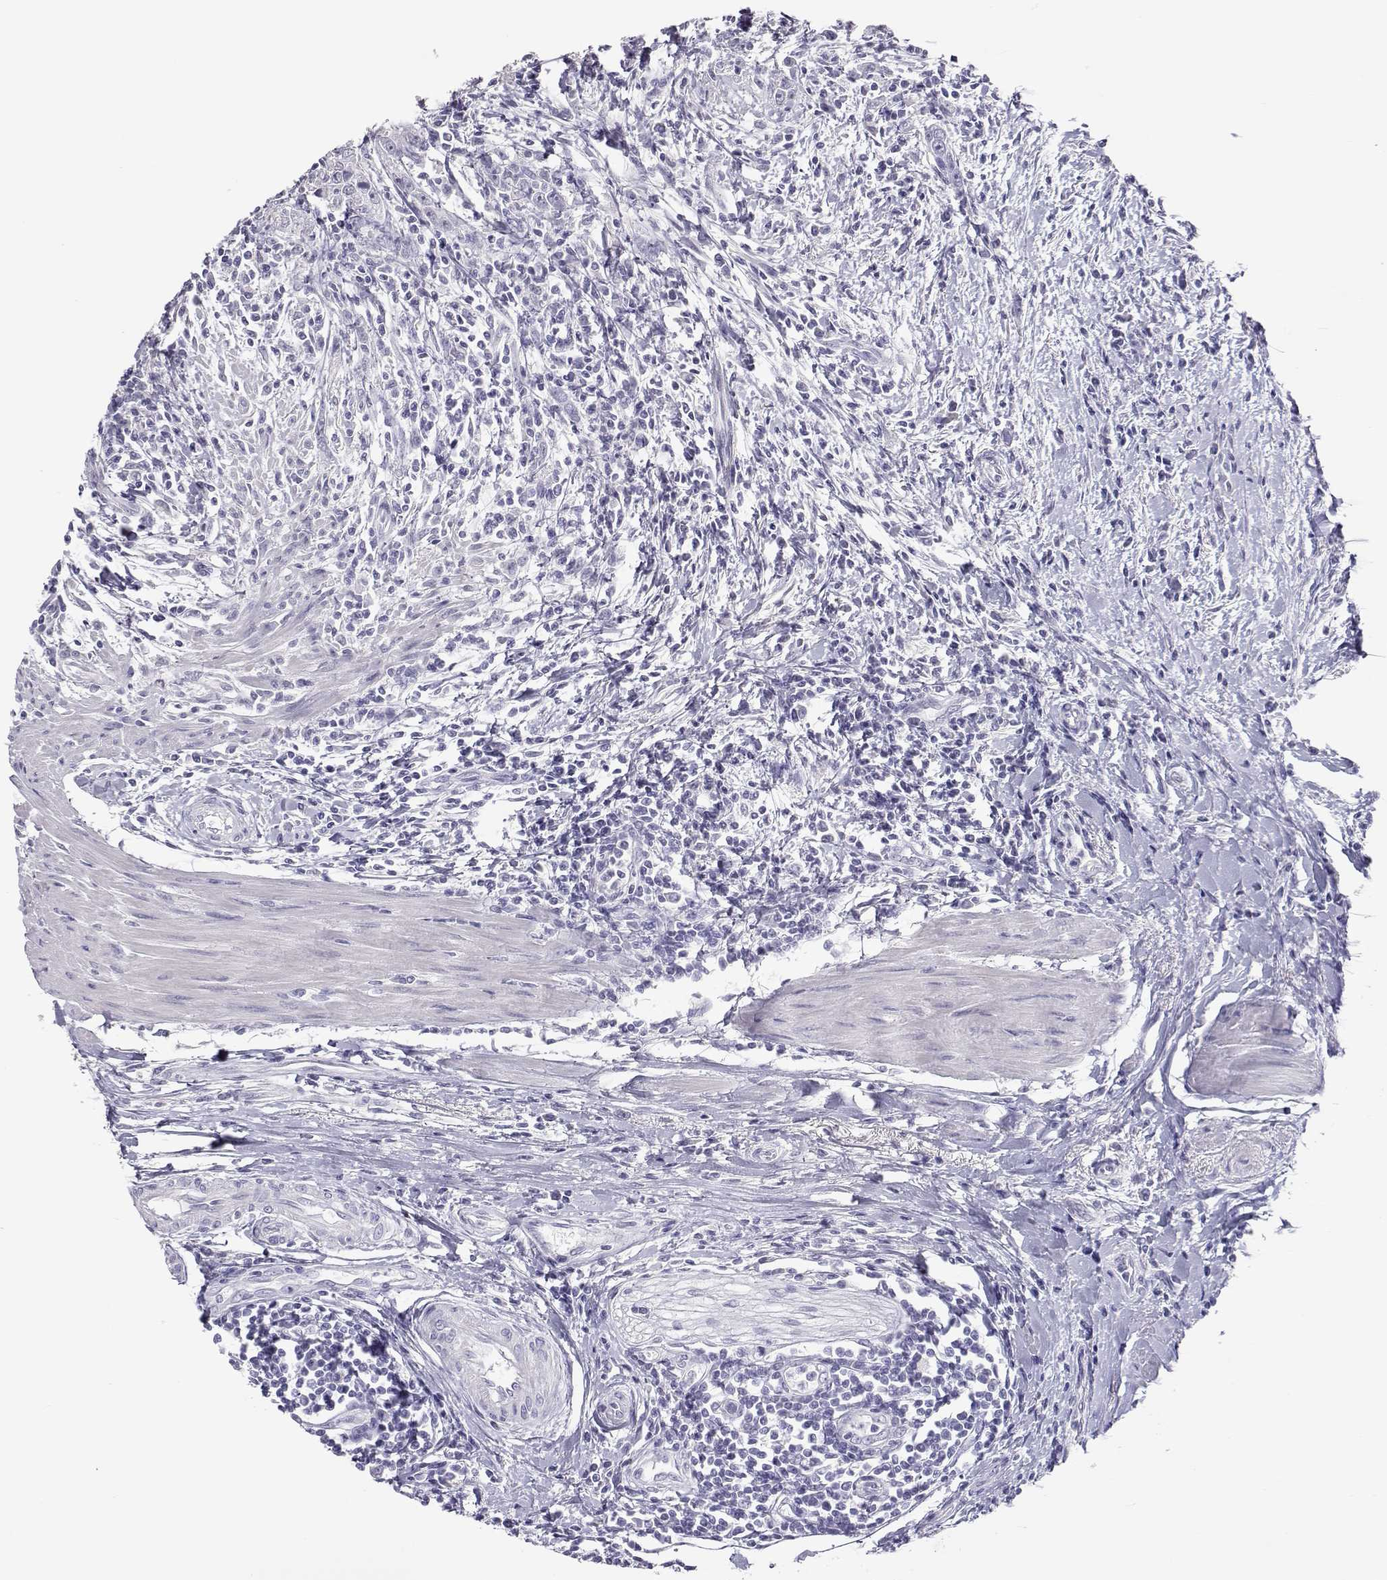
{"staining": {"intensity": "negative", "quantity": "none", "location": "none"}, "tissue": "urothelial cancer", "cell_type": "Tumor cells", "image_type": "cancer", "snomed": [{"axis": "morphology", "description": "Urothelial carcinoma, High grade"}, {"axis": "topography", "description": "Urinary bladder"}], "caption": "High magnification brightfield microscopy of urothelial cancer stained with DAB (3,3'-diaminobenzidine) (brown) and counterstained with hematoxylin (blue): tumor cells show no significant staining.", "gene": "PMCH", "patient": {"sex": "male", "age": 83}}